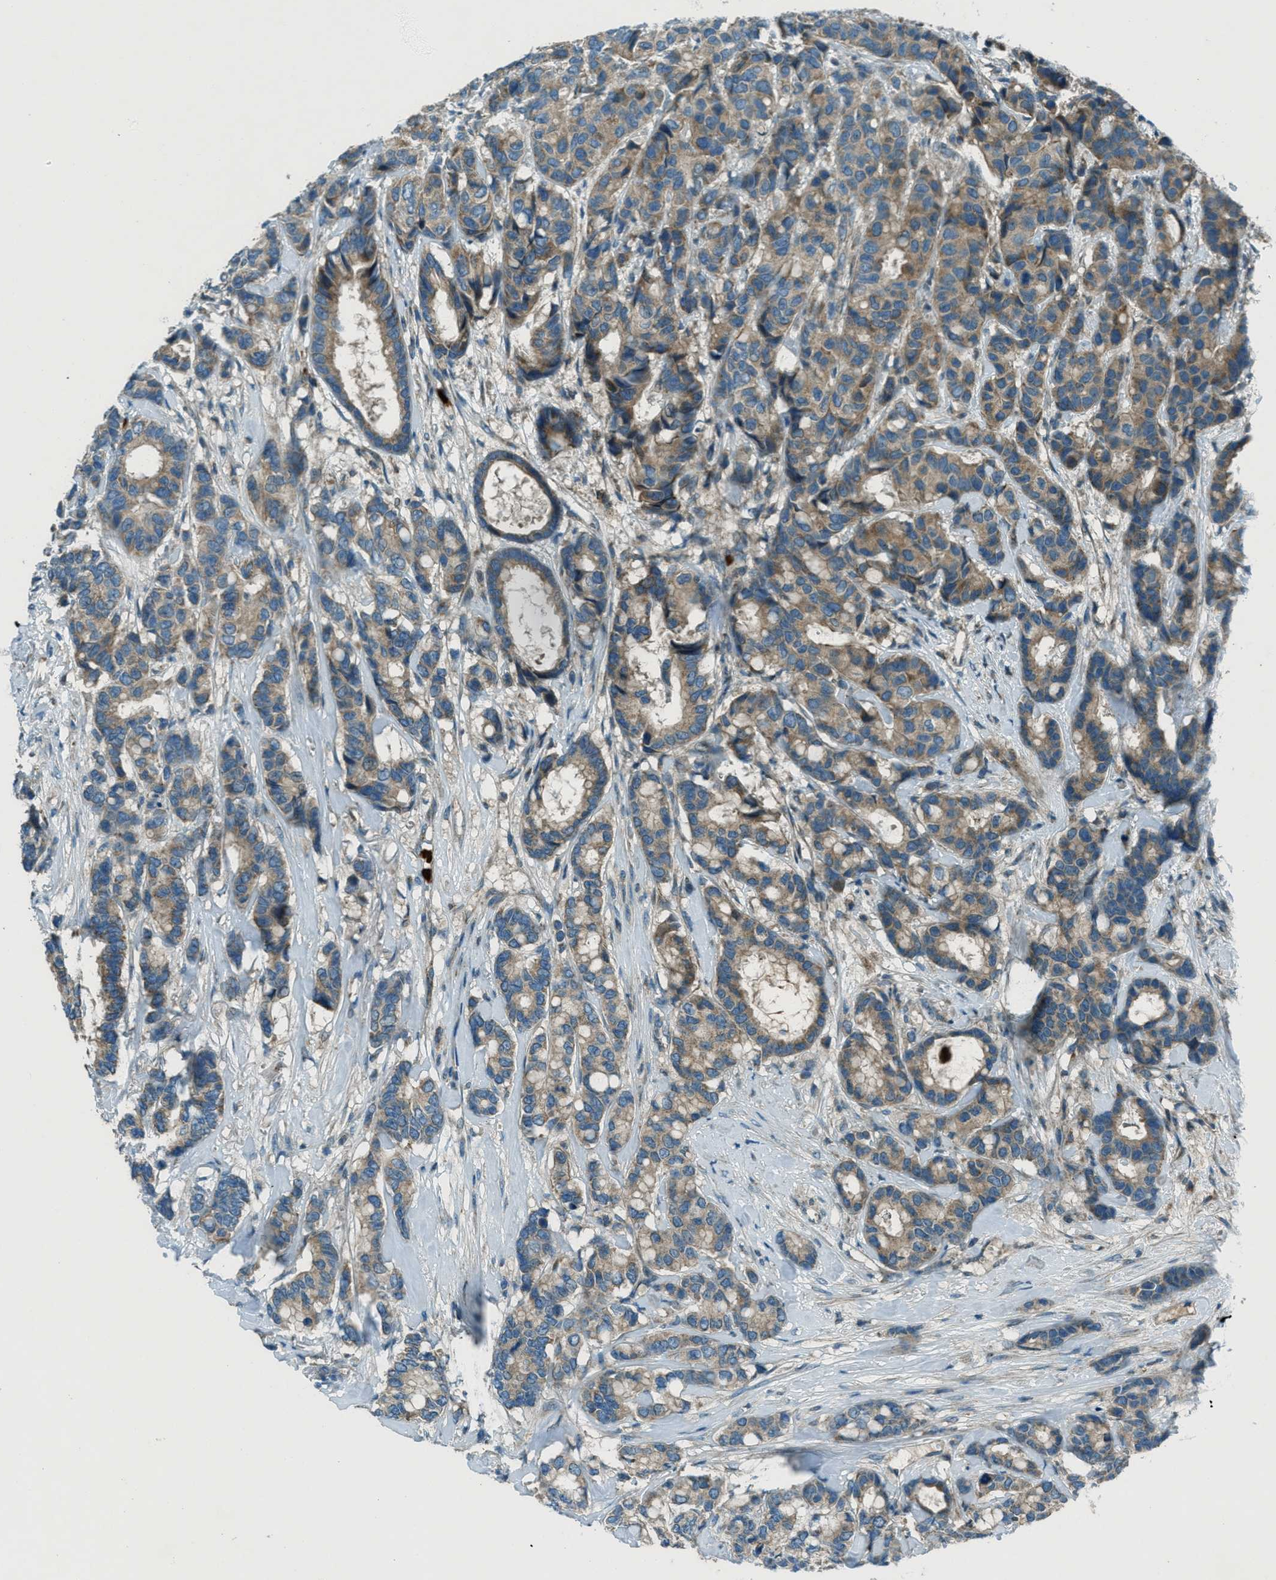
{"staining": {"intensity": "moderate", "quantity": ">75%", "location": "cytoplasmic/membranous"}, "tissue": "breast cancer", "cell_type": "Tumor cells", "image_type": "cancer", "snomed": [{"axis": "morphology", "description": "Duct carcinoma"}, {"axis": "topography", "description": "Breast"}], "caption": "An IHC micrograph of neoplastic tissue is shown. Protein staining in brown shows moderate cytoplasmic/membranous positivity in intraductal carcinoma (breast) within tumor cells.", "gene": "FAR1", "patient": {"sex": "female", "age": 87}}